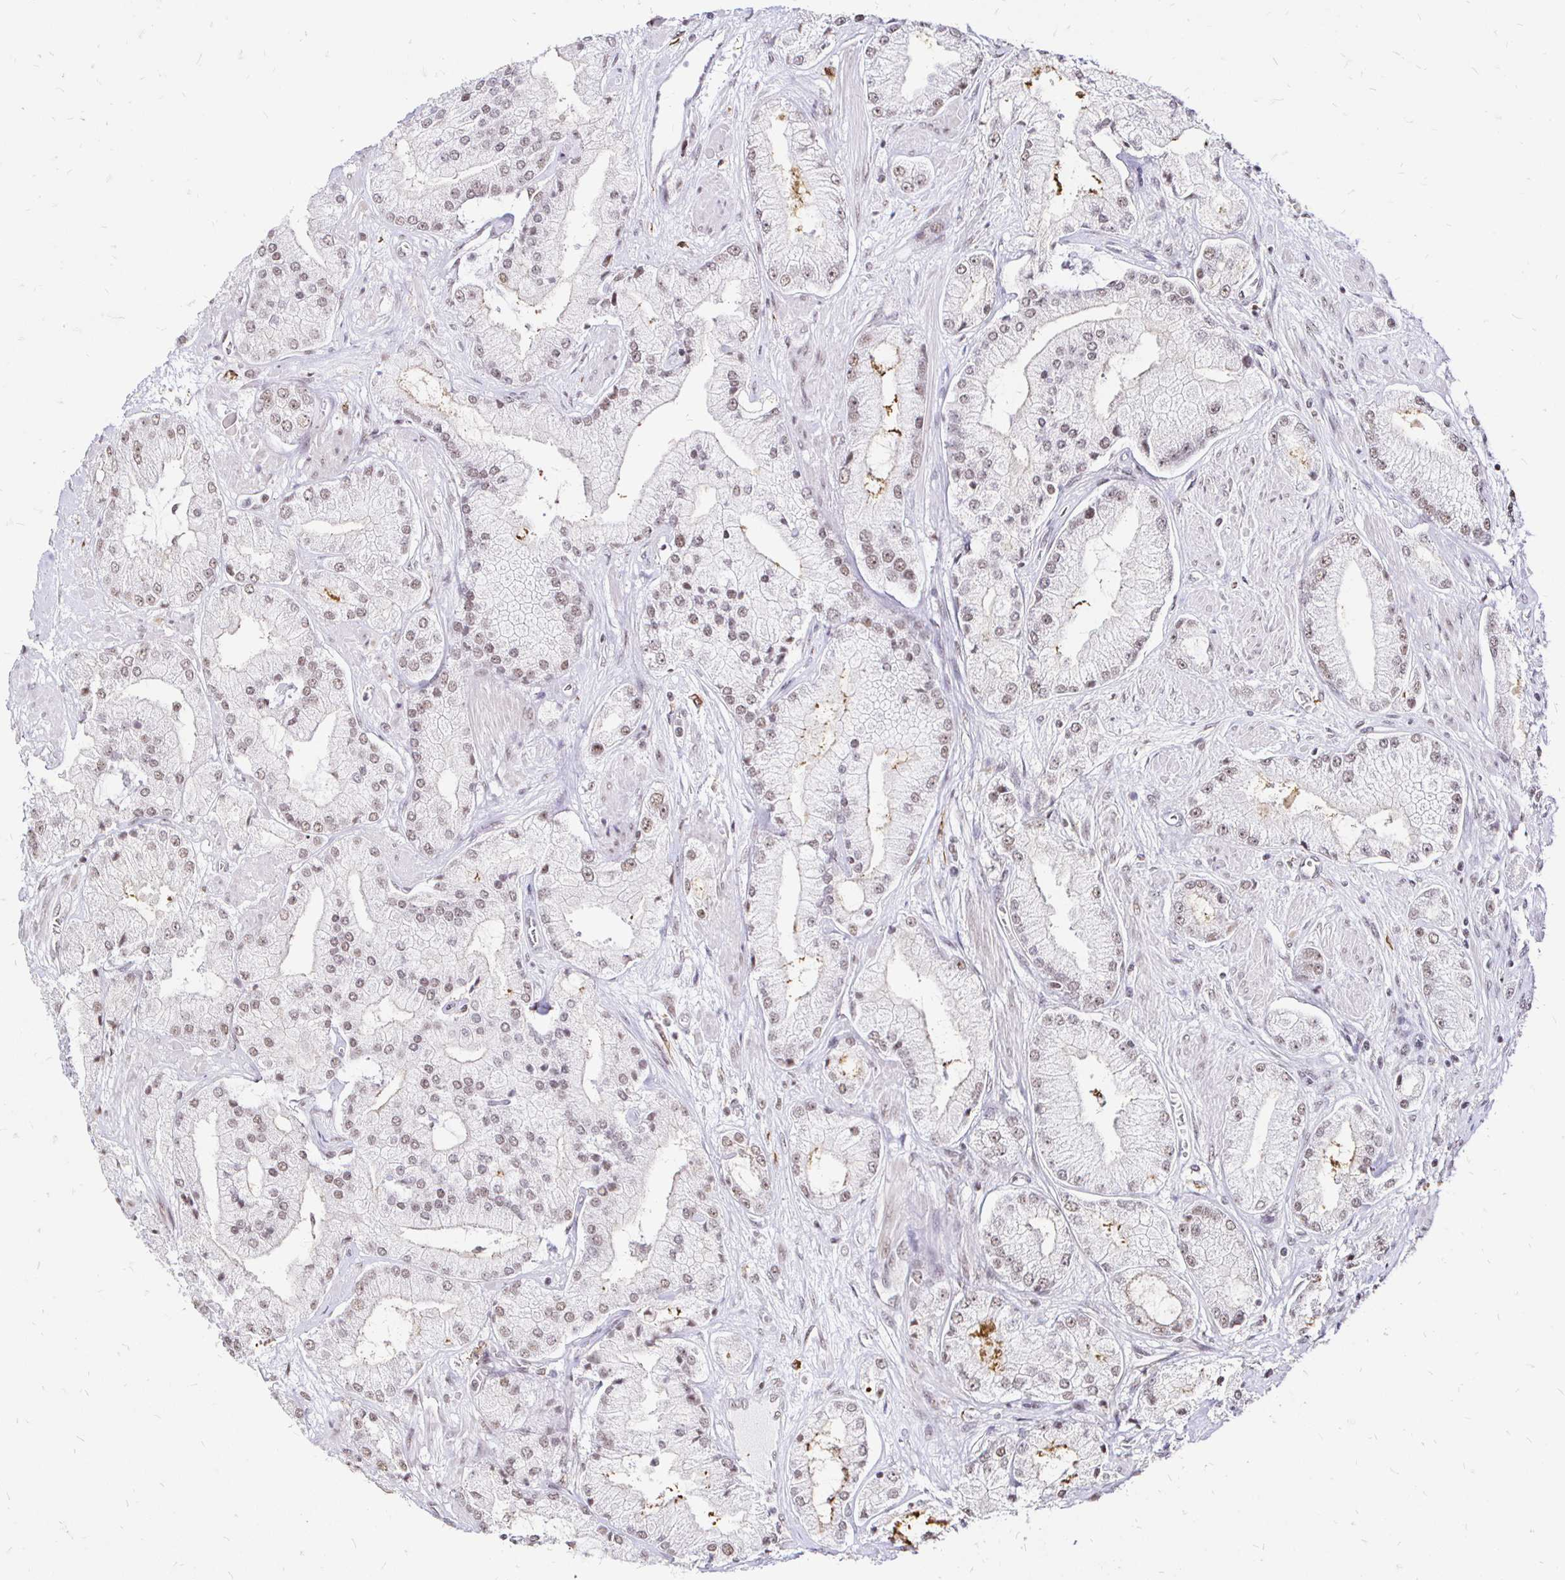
{"staining": {"intensity": "weak", "quantity": "25%-75%", "location": "nuclear"}, "tissue": "prostate cancer", "cell_type": "Tumor cells", "image_type": "cancer", "snomed": [{"axis": "morphology", "description": "Adenocarcinoma, High grade"}, {"axis": "topography", "description": "Prostate"}], "caption": "Prostate cancer stained for a protein exhibits weak nuclear positivity in tumor cells. Nuclei are stained in blue.", "gene": "SIN3A", "patient": {"sex": "male", "age": 68}}